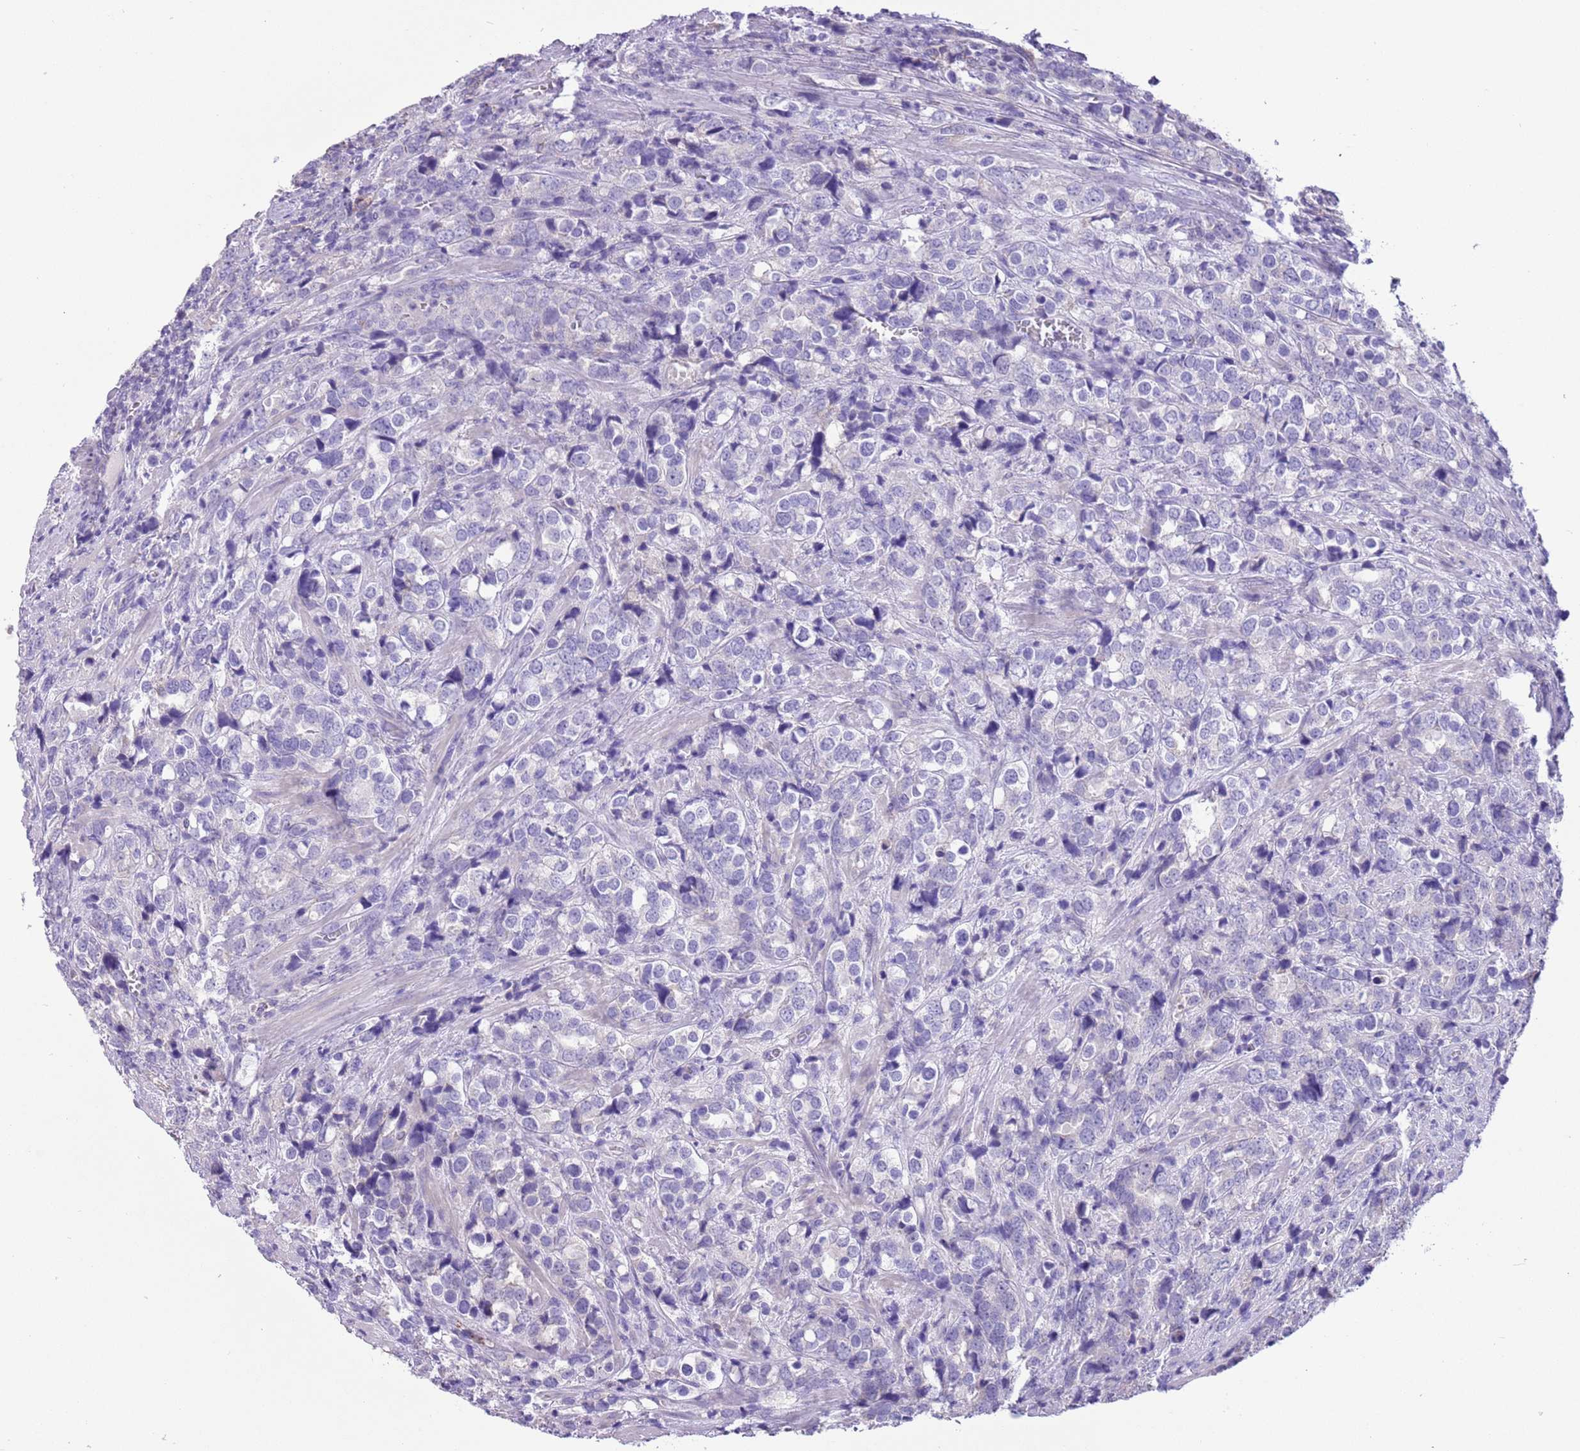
{"staining": {"intensity": "negative", "quantity": "none", "location": "none"}, "tissue": "prostate cancer", "cell_type": "Tumor cells", "image_type": "cancer", "snomed": [{"axis": "morphology", "description": "Adenocarcinoma, High grade"}, {"axis": "topography", "description": "Prostate"}], "caption": "This histopathology image is of prostate adenocarcinoma (high-grade) stained with immunohistochemistry (IHC) to label a protein in brown with the nuclei are counter-stained blue. There is no staining in tumor cells. (DAB (3,3'-diaminobenzidine) immunohistochemistry, high magnification).", "gene": "ZNF697", "patient": {"sex": "male", "age": 71}}